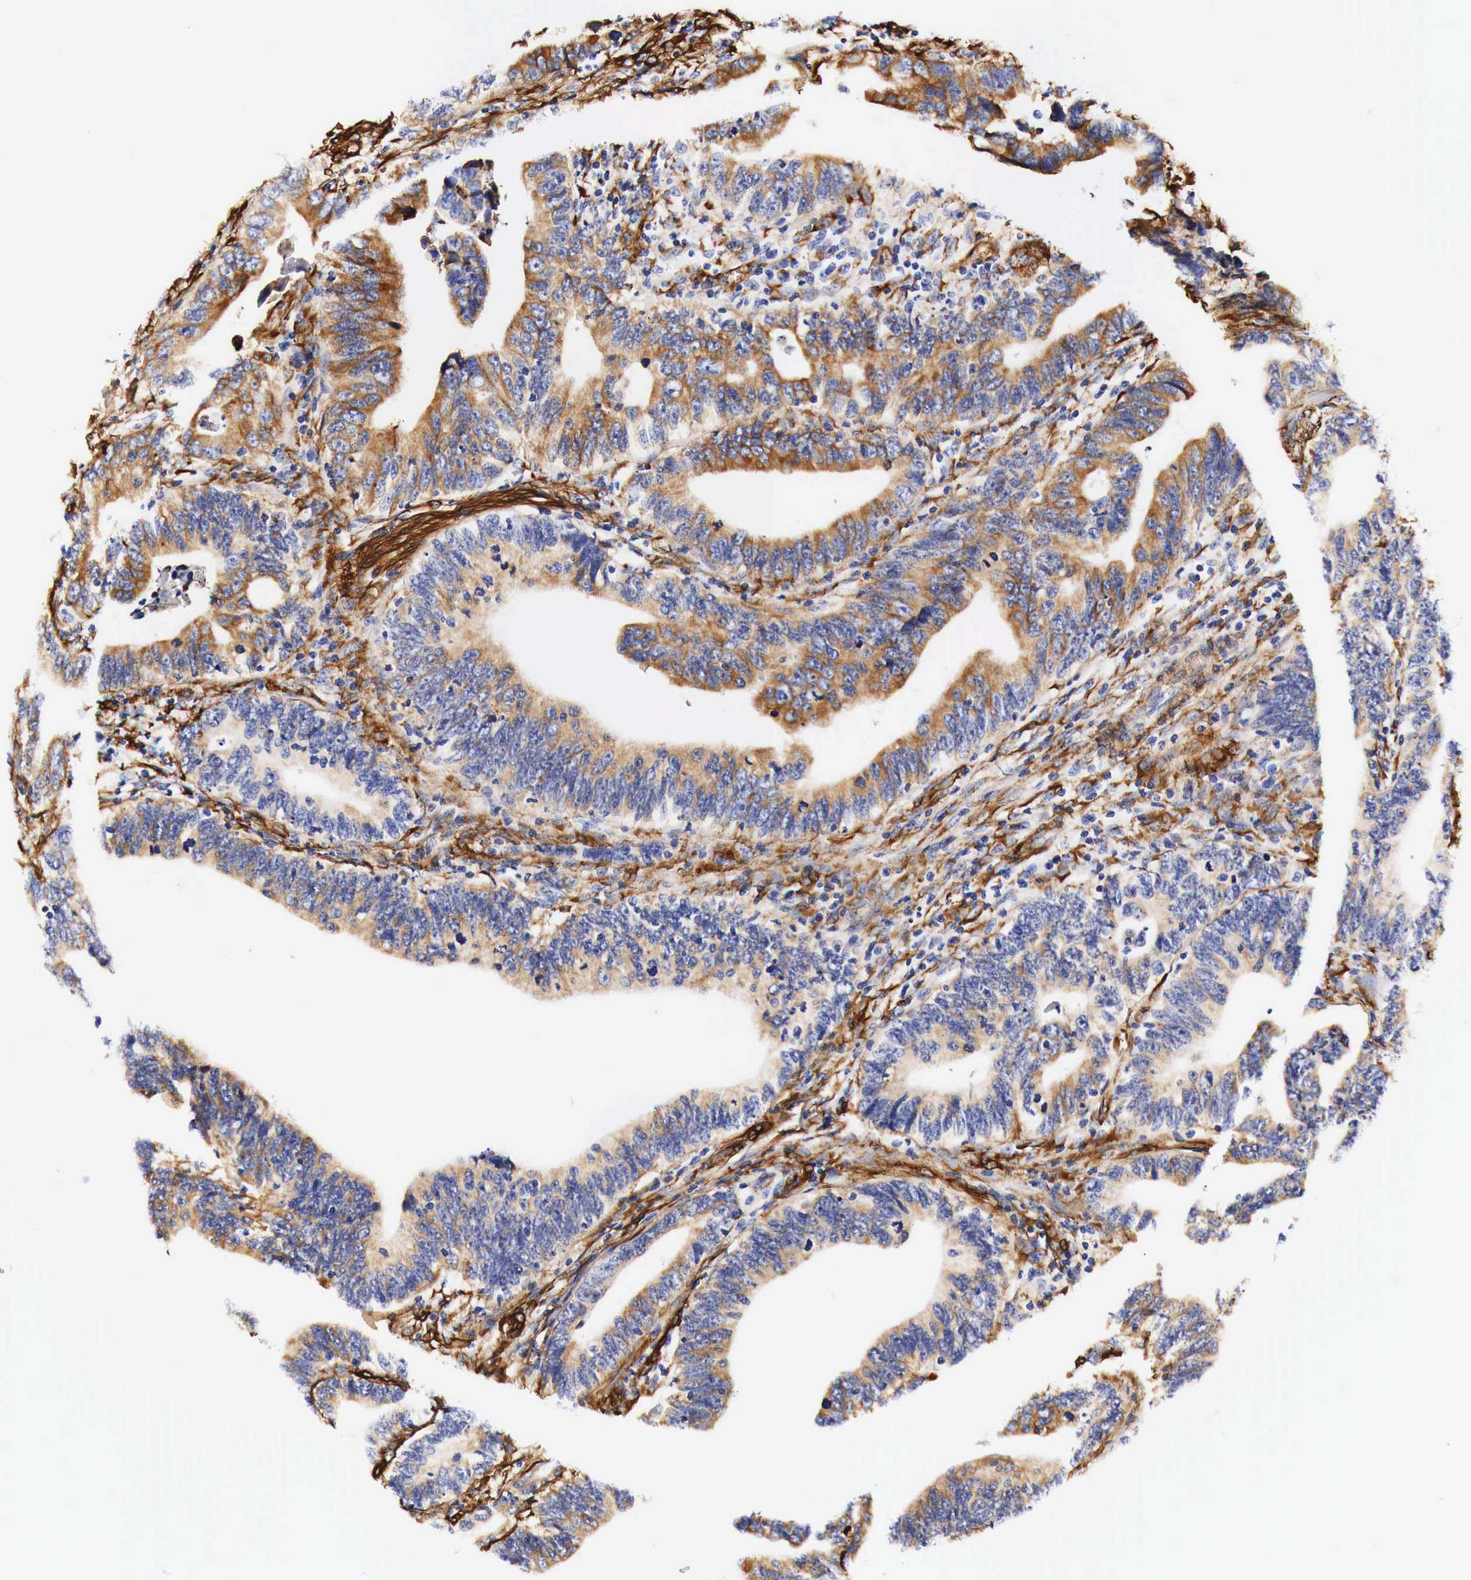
{"staining": {"intensity": "weak", "quantity": "25%-75%", "location": "cytoplasmic/membranous"}, "tissue": "colorectal cancer", "cell_type": "Tumor cells", "image_type": "cancer", "snomed": [{"axis": "morphology", "description": "Adenocarcinoma, NOS"}, {"axis": "topography", "description": "Colon"}], "caption": "High-power microscopy captured an immunohistochemistry image of colorectal adenocarcinoma, revealing weak cytoplasmic/membranous positivity in approximately 25%-75% of tumor cells.", "gene": "LAMB2", "patient": {"sex": "female", "age": 78}}